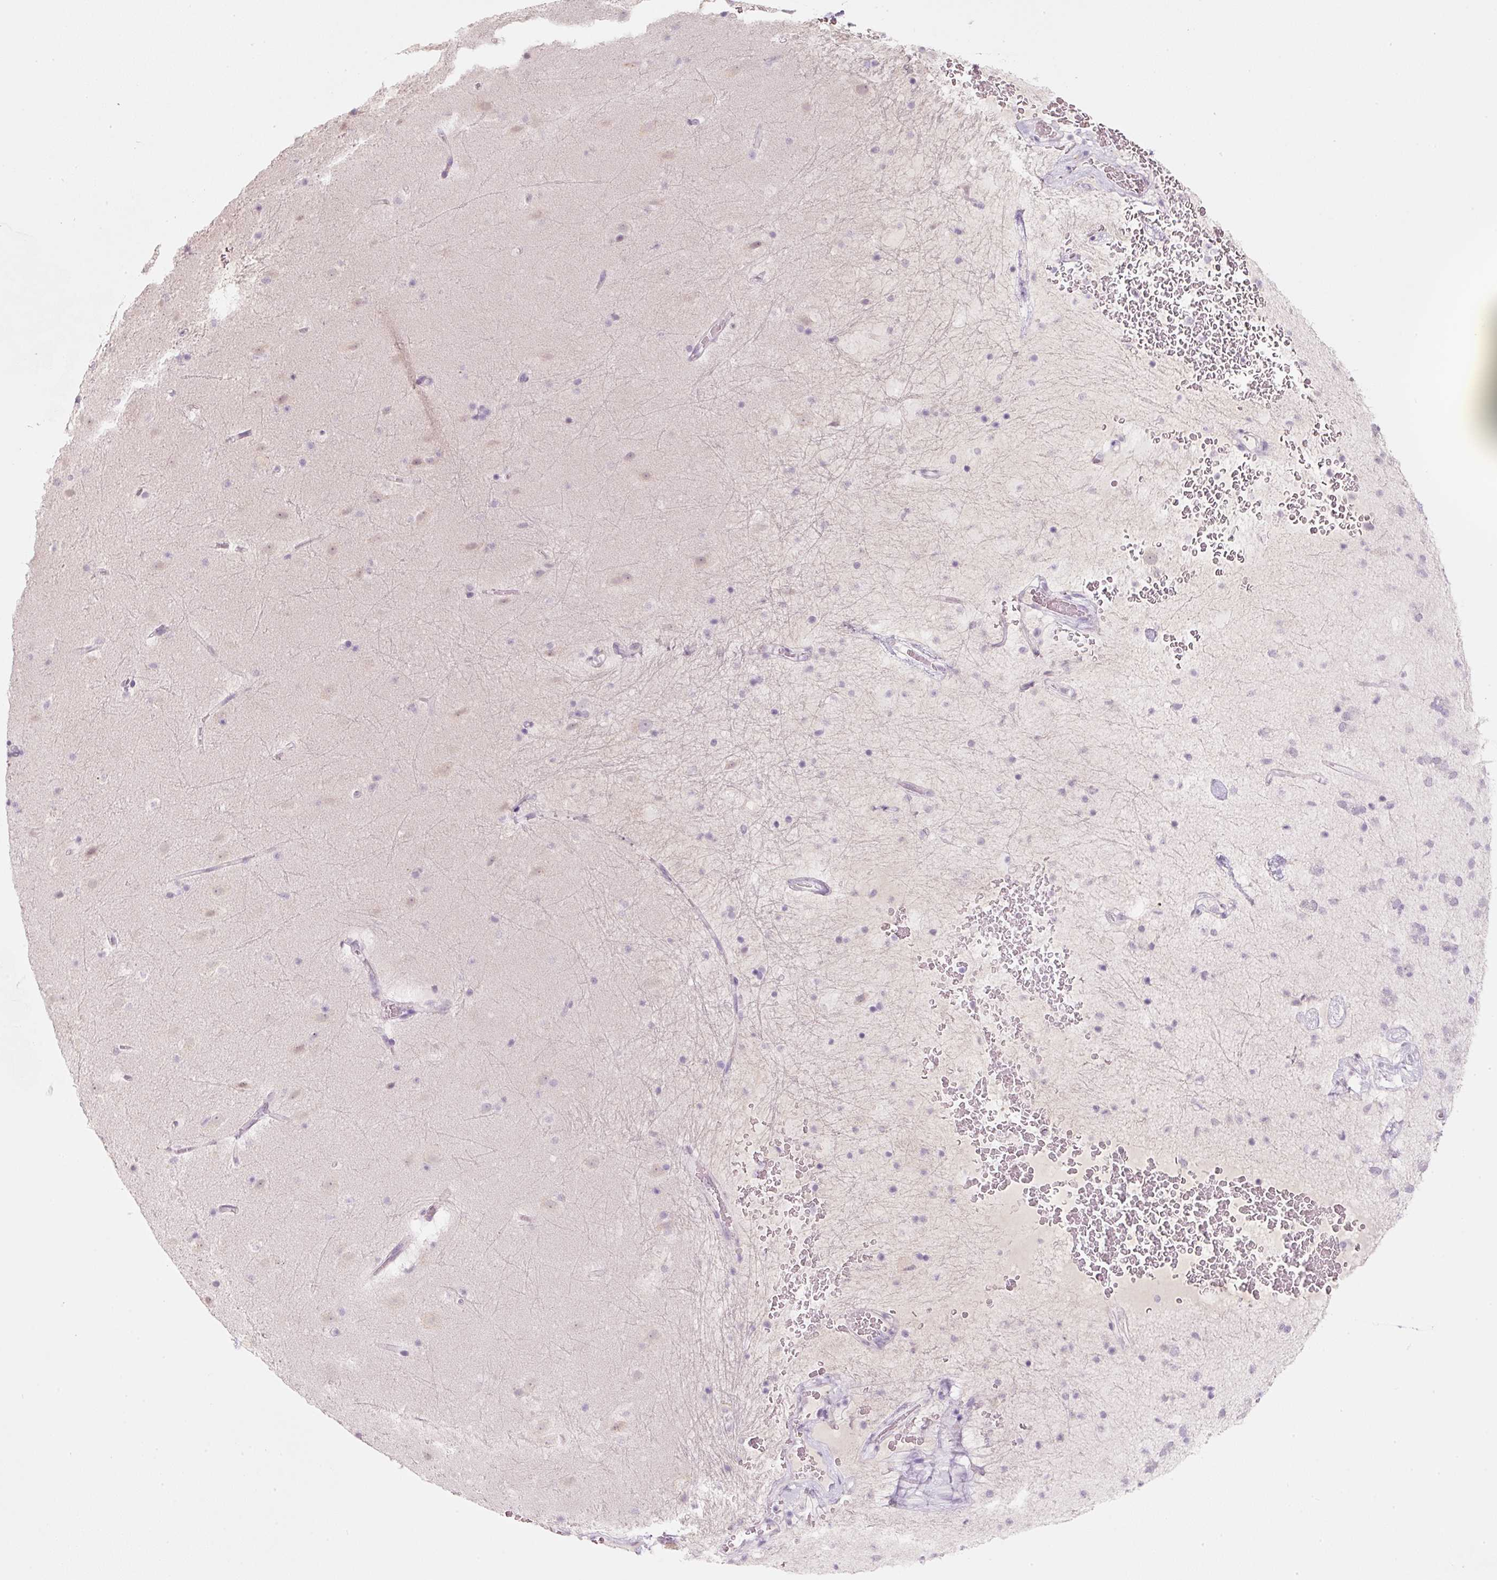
{"staining": {"intensity": "negative", "quantity": "none", "location": "none"}, "tissue": "caudate", "cell_type": "Glial cells", "image_type": "normal", "snomed": [{"axis": "morphology", "description": "Normal tissue, NOS"}, {"axis": "topography", "description": "Lateral ventricle wall"}], "caption": "Histopathology image shows no protein staining in glial cells of benign caudate. (IHC, brightfield microscopy, high magnification).", "gene": "ENSG00000206549", "patient": {"sex": "male", "age": 37}}